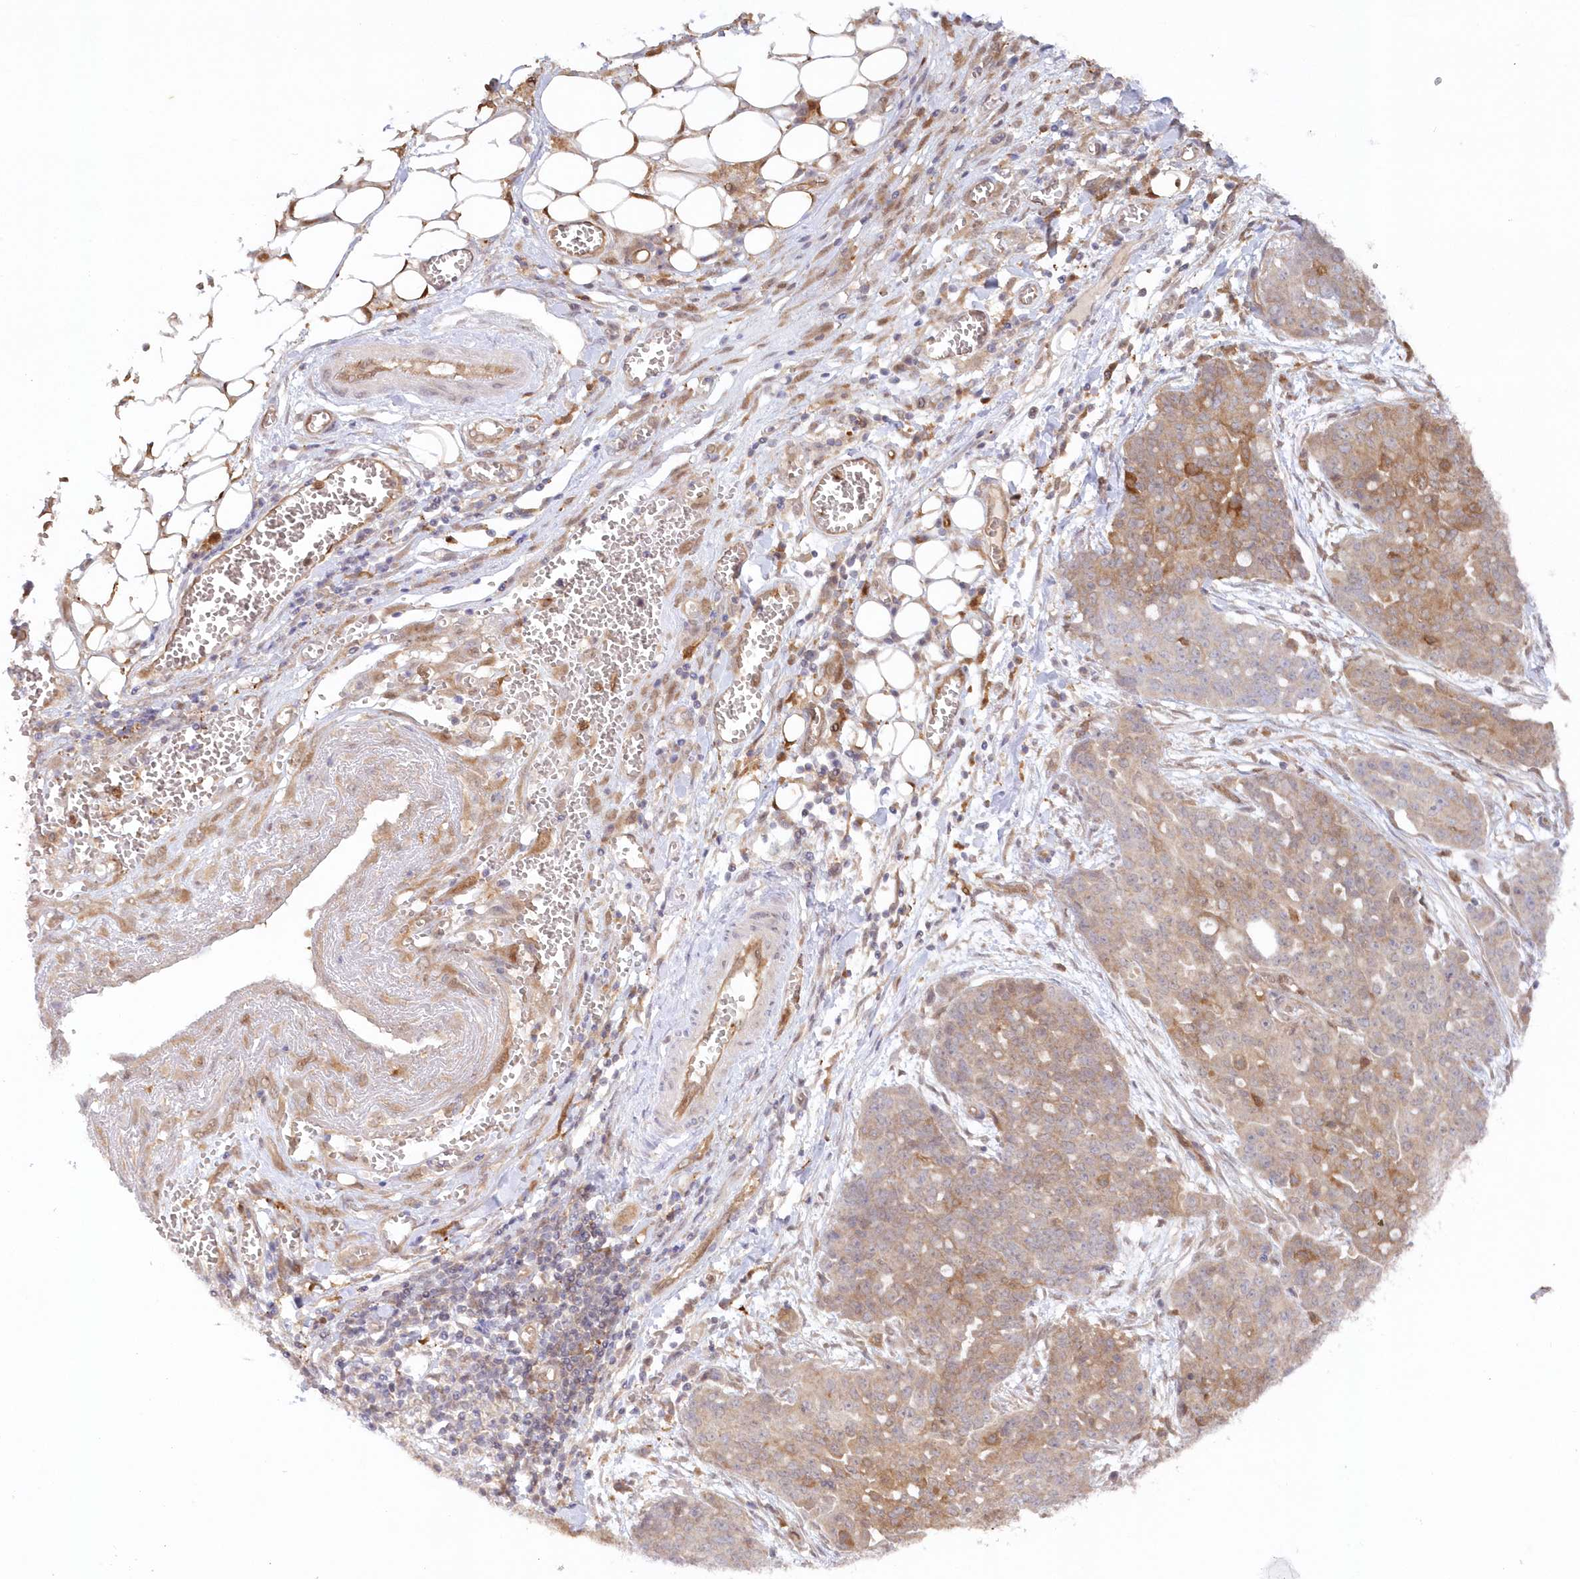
{"staining": {"intensity": "weak", "quantity": "<25%", "location": "cytoplasmic/membranous"}, "tissue": "ovarian cancer", "cell_type": "Tumor cells", "image_type": "cancer", "snomed": [{"axis": "morphology", "description": "Cystadenocarcinoma, serous, NOS"}, {"axis": "topography", "description": "Soft tissue"}, {"axis": "topography", "description": "Ovary"}], "caption": "High magnification brightfield microscopy of ovarian cancer stained with DAB (brown) and counterstained with hematoxylin (blue): tumor cells show no significant staining.", "gene": "GBE1", "patient": {"sex": "female", "age": 57}}